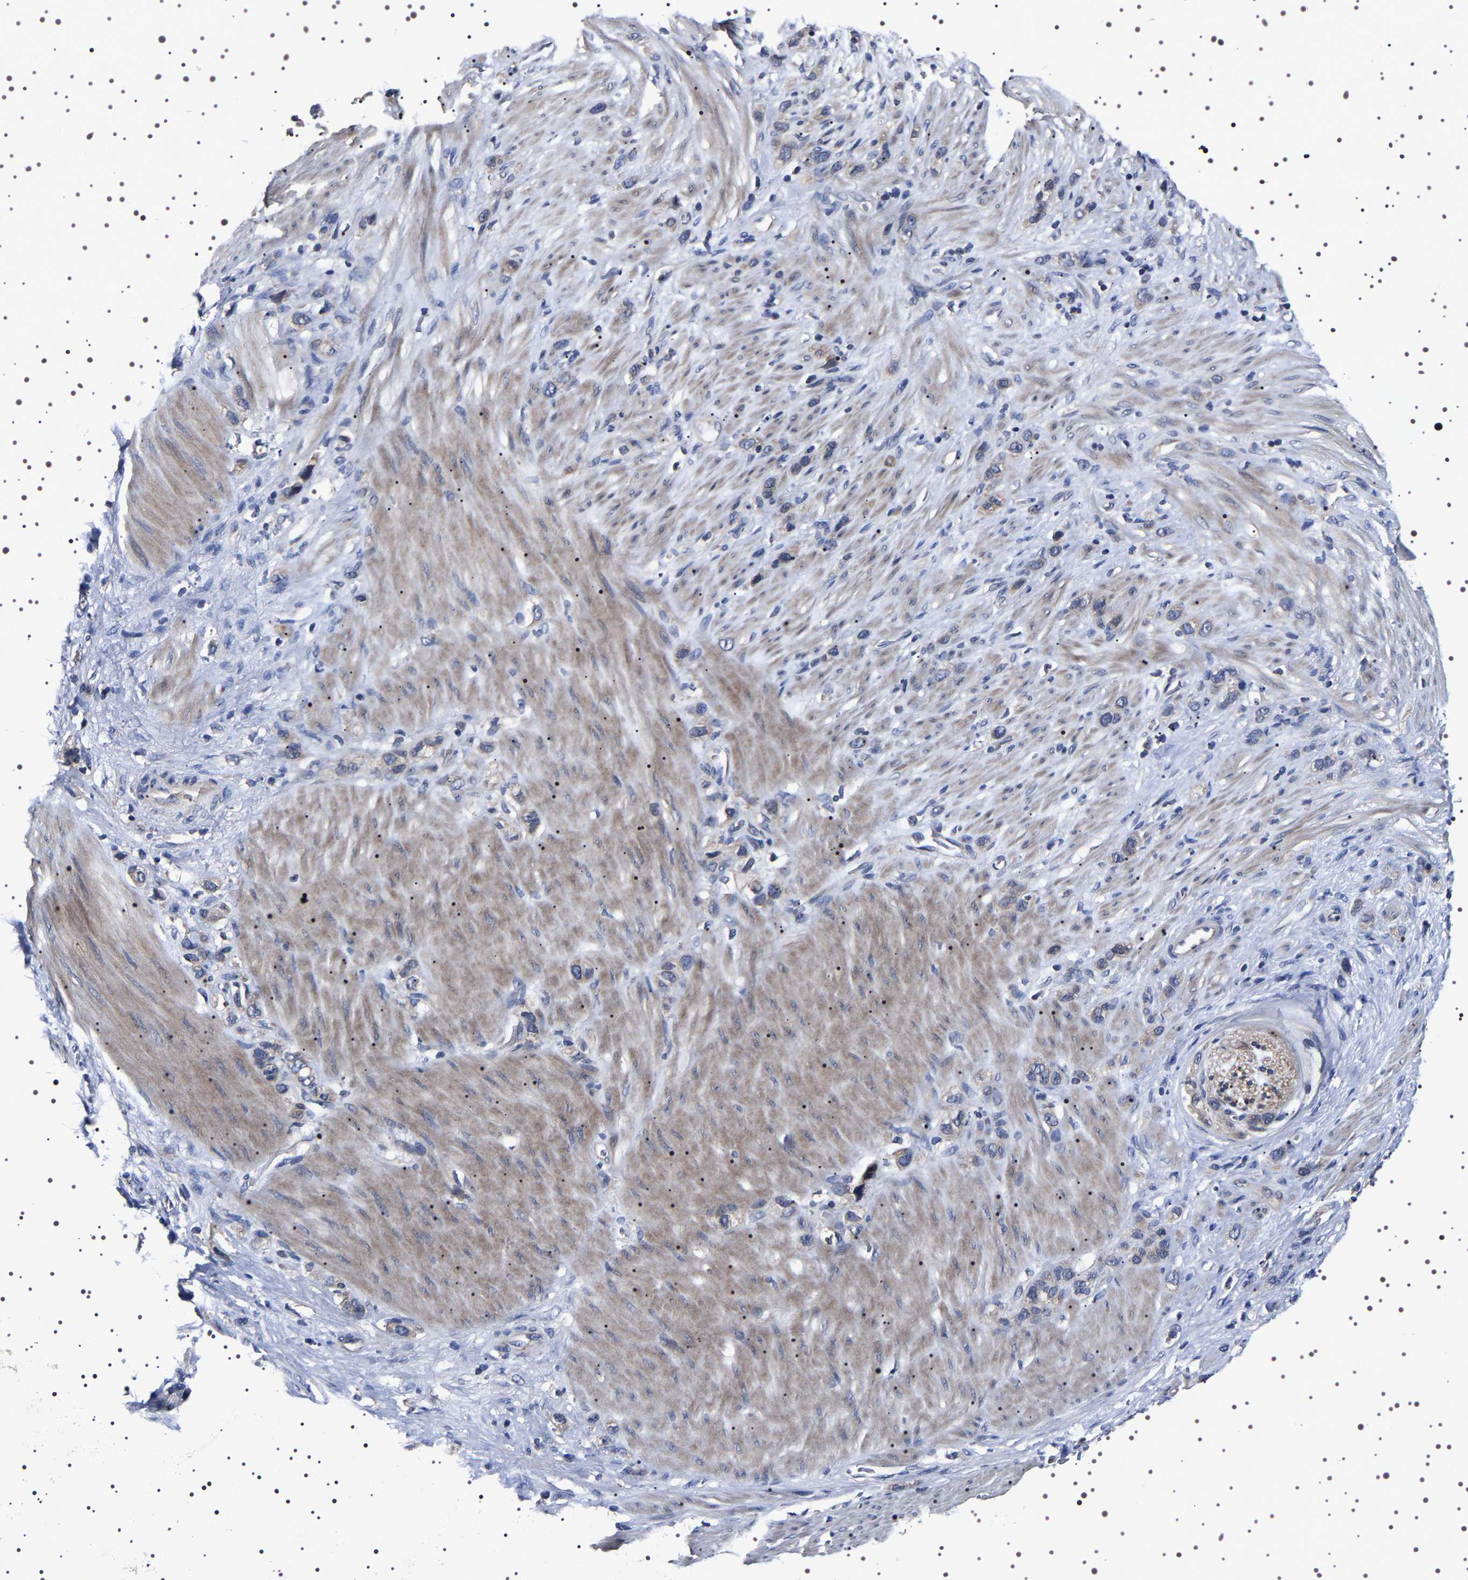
{"staining": {"intensity": "weak", "quantity": "<25%", "location": "cytoplasmic/membranous"}, "tissue": "stomach cancer", "cell_type": "Tumor cells", "image_type": "cancer", "snomed": [{"axis": "morphology", "description": "Normal tissue, NOS"}, {"axis": "morphology", "description": "Adenocarcinoma, NOS"}, {"axis": "morphology", "description": "Adenocarcinoma, High grade"}, {"axis": "topography", "description": "Stomach, upper"}, {"axis": "topography", "description": "Stomach"}], "caption": "Tumor cells are negative for protein expression in human stomach cancer (high-grade adenocarcinoma).", "gene": "TARBP1", "patient": {"sex": "female", "age": 65}}